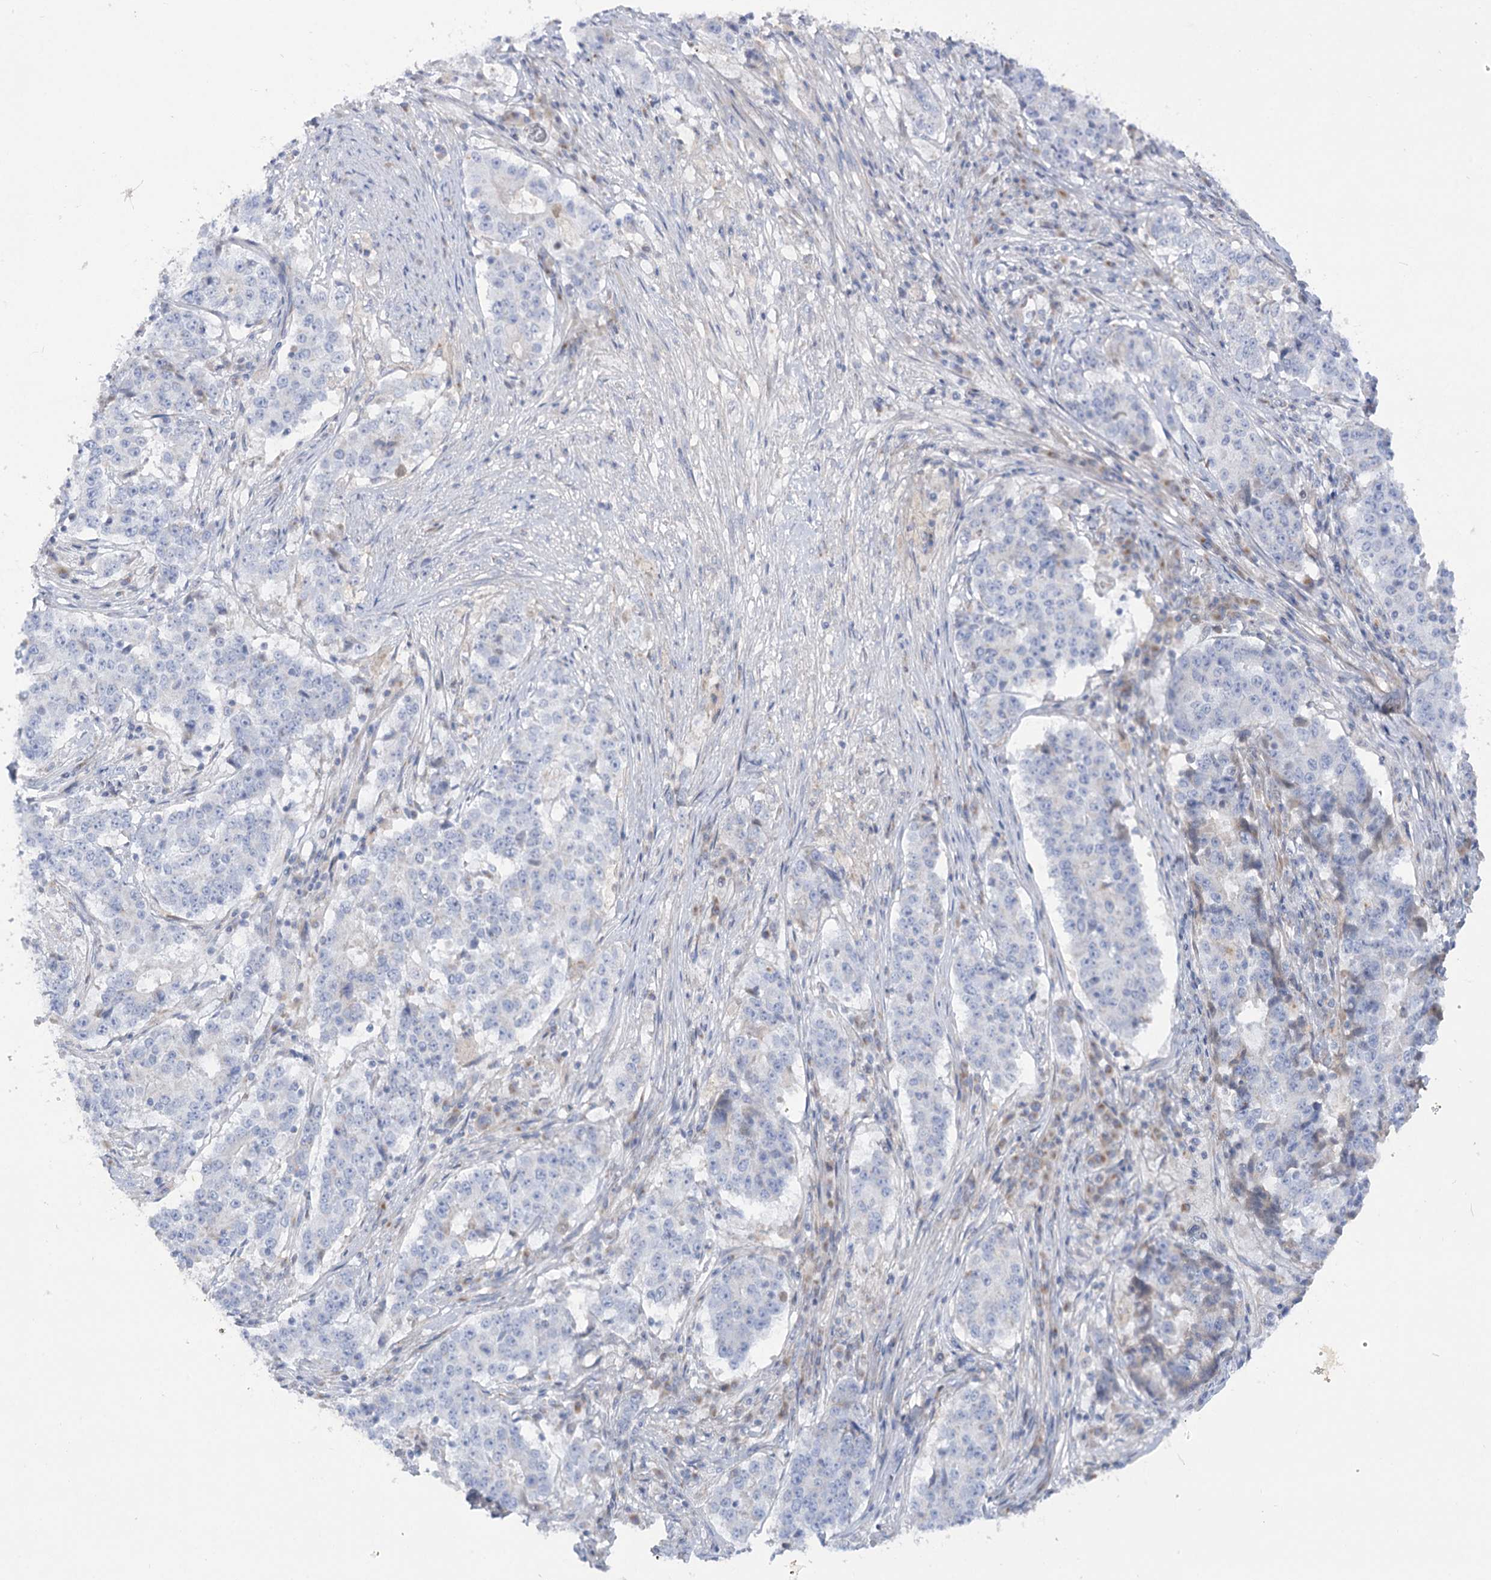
{"staining": {"intensity": "negative", "quantity": "none", "location": "none"}, "tissue": "stomach cancer", "cell_type": "Tumor cells", "image_type": "cancer", "snomed": [{"axis": "morphology", "description": "Adenocarcinoma, NOS"}, {"axis": "topography", "description": "Stomach"}], "caption": "Tumor cells are negative for brown protein staining in stomach cancer. (DAB (3,3'-diaminobenzidine) immunohistochemistry, high magnification).", "gene": "GBF1", "patient": {"sex": "male", "age": 59}}